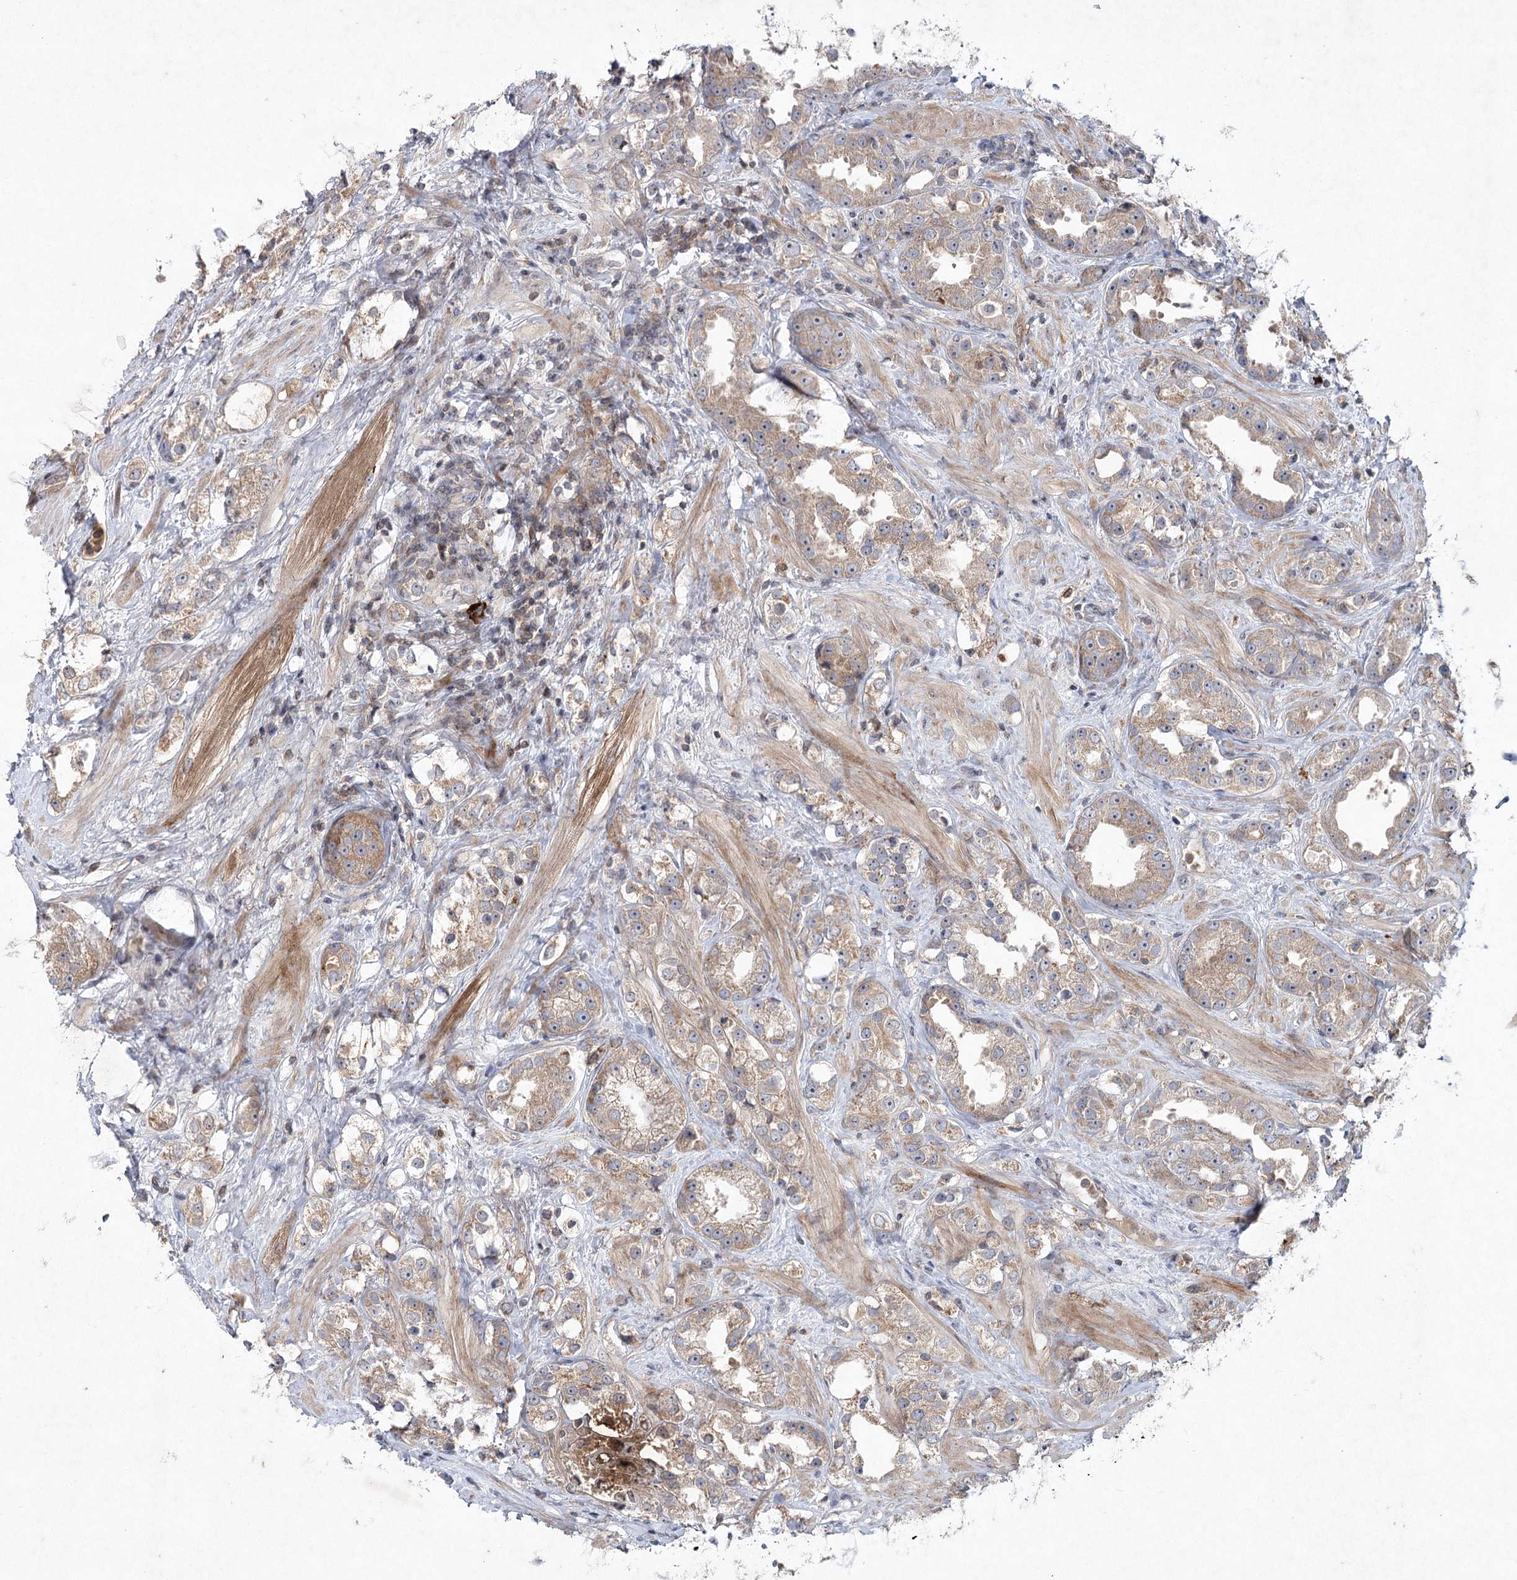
{"staining": {"intensity": "weak", "quantity": ">75%", "location": "cytoplasmic/membranous"}, "tissue": "prostate cancer", "cell_type": "Tumor cells", "image_type": "cancer", "snomed": [{"axis": "morphology", "description": "Adenocarcinoma, NOS"}, {"axis": "topography", "description": "Prostate"}], "caption": "Brown immunohistochemical staining in human prostate cancer reveals weak cytoplasmic/membranous expression in approximately >75% of tumor cells.", "gene": "MAP3K13", "patient": {"sex": "male", "age": 79}}